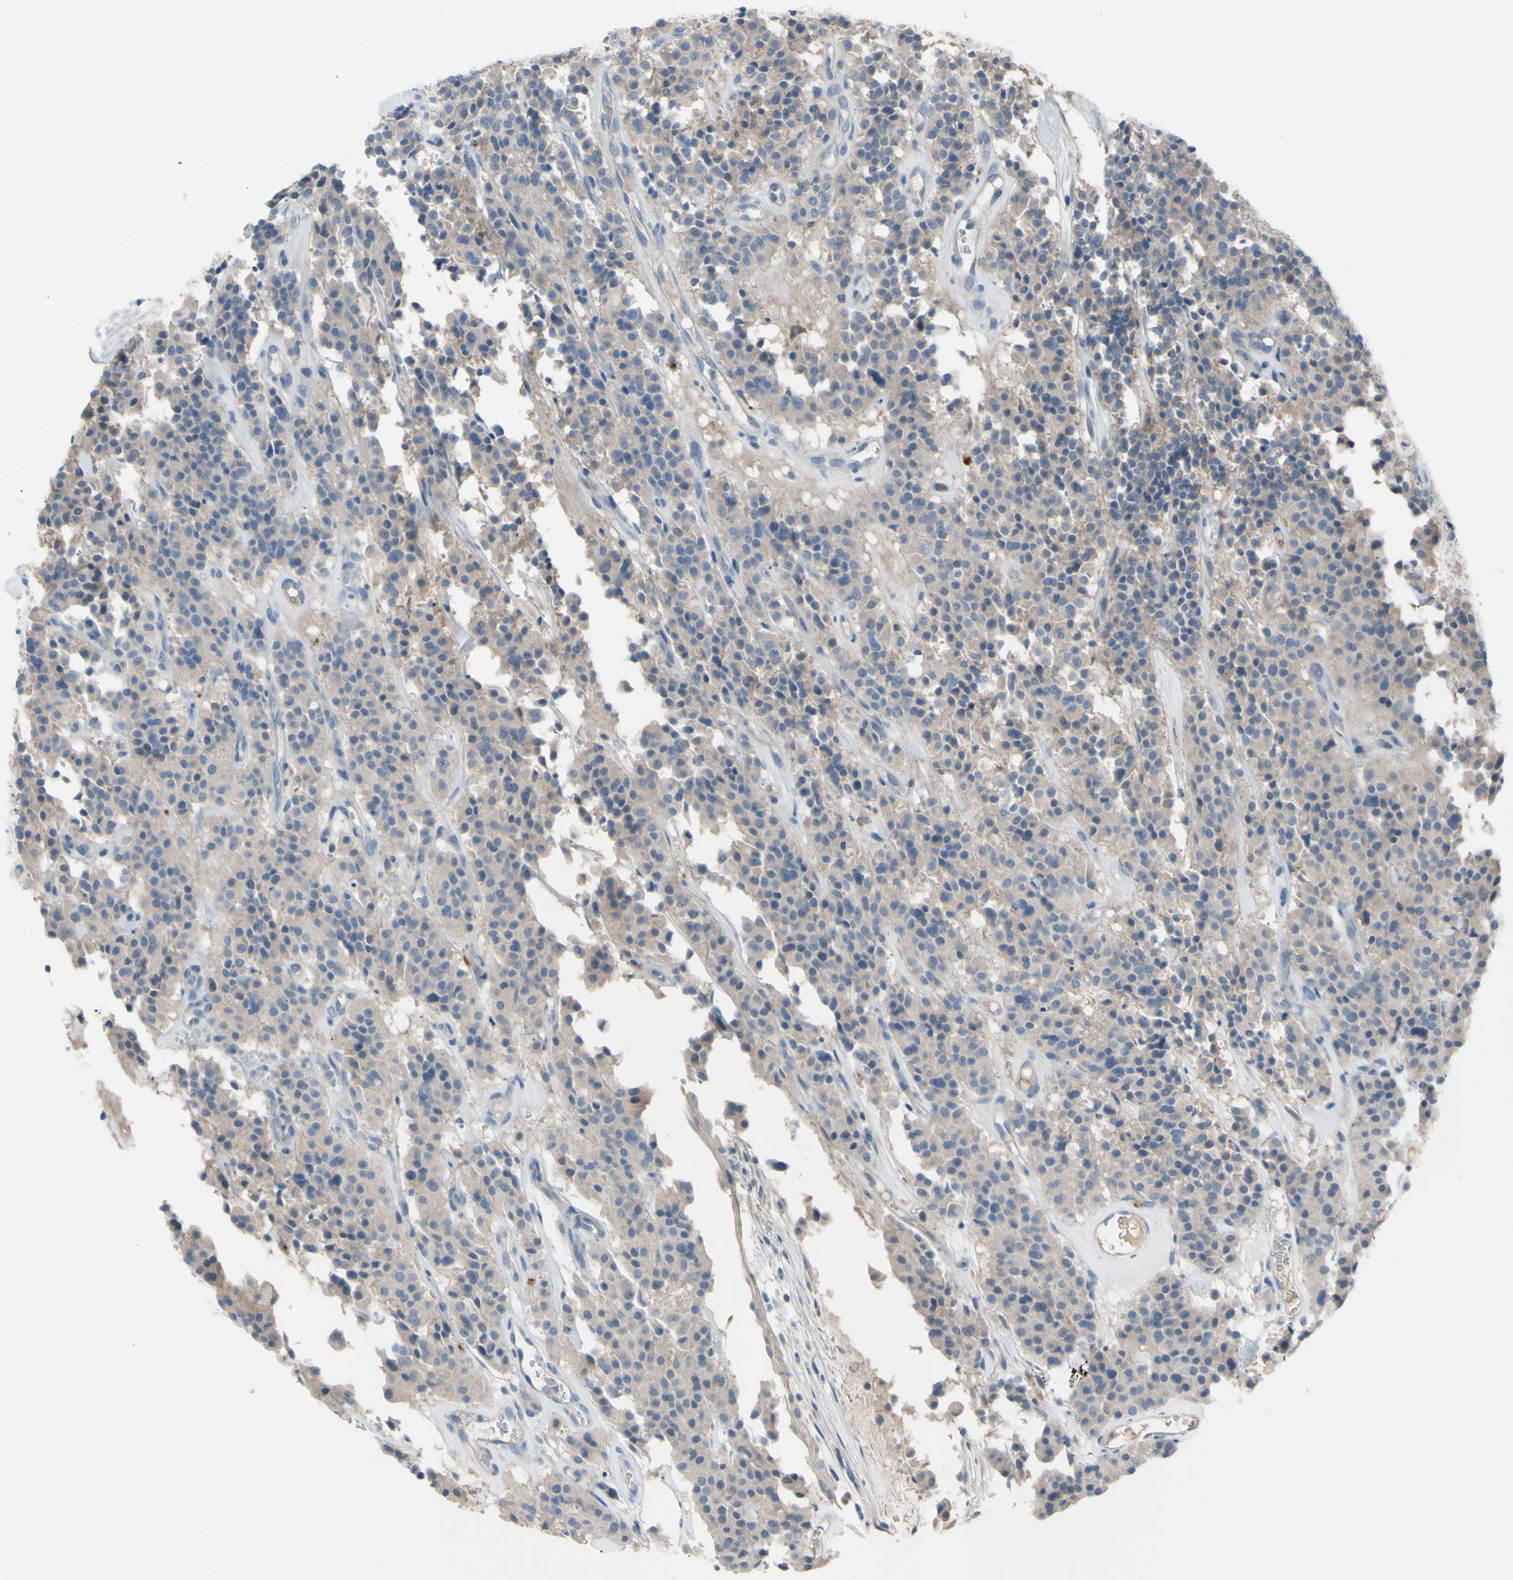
{"staining": {"intensity": "weak", "quantity": ">75%", "location": "cytoplasmic/membranous"}, "tissue": "carcinoid", "cell_type": "Tumor cells", "image_type": "cancer", "snomed": [{"axis": "morphology", "description": "Carcinoid, malignant, NOS"}, {"axis": "topography", "description": "Lung"}], "caption": "Immunohistochemical staining of human carcinoid exhibits low levels of weak cytoplasmic/membranous positivity in approximately >75% of tumor cells. (DAB (3,3'-diaminobenzidine) IHC with brightfield microscopy, high magnification).", "gene": "AFP", "patient": {"sex": "male", "age": 30}}